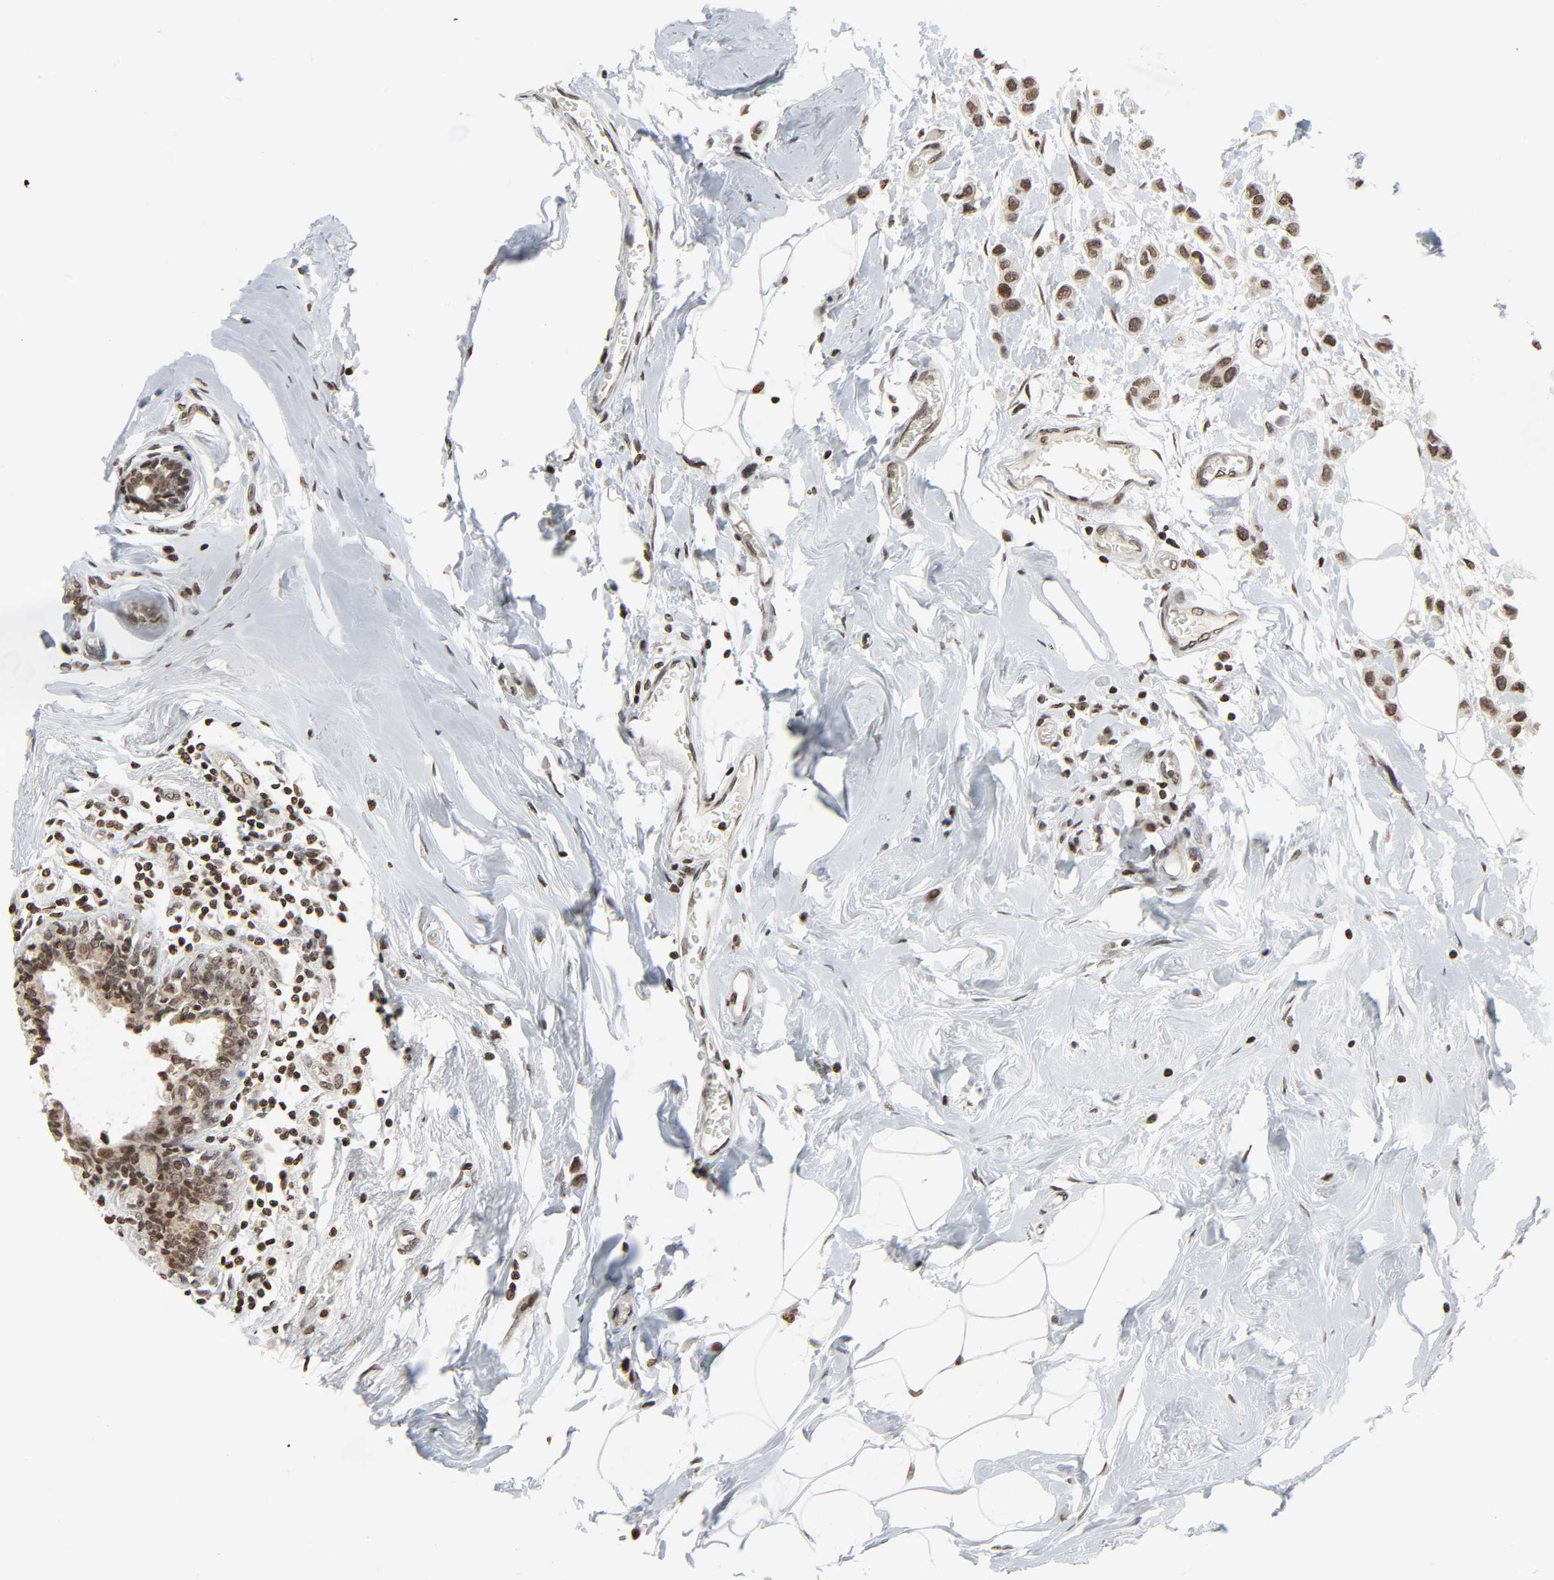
{"staining": {"intensity": "moderate", "quantity": ">75%", "location": "nuclear"}, "tissue": "breast cancer", "cell_type": "Tumor cells", "image_type": "cancer", "snomed": [{"axis": "morphology", "description": "Lobular carcinoma"}, {"axis": "topography", "description": "Breast"}], "caption": "Immunohistochemistry (IHC) of breast cancer displays medium levels of moderate nuclear expression in approximately >75% of tumor cells.", "gene": "ELAVL1", "patient": {"sex": "female", "age": 51}}